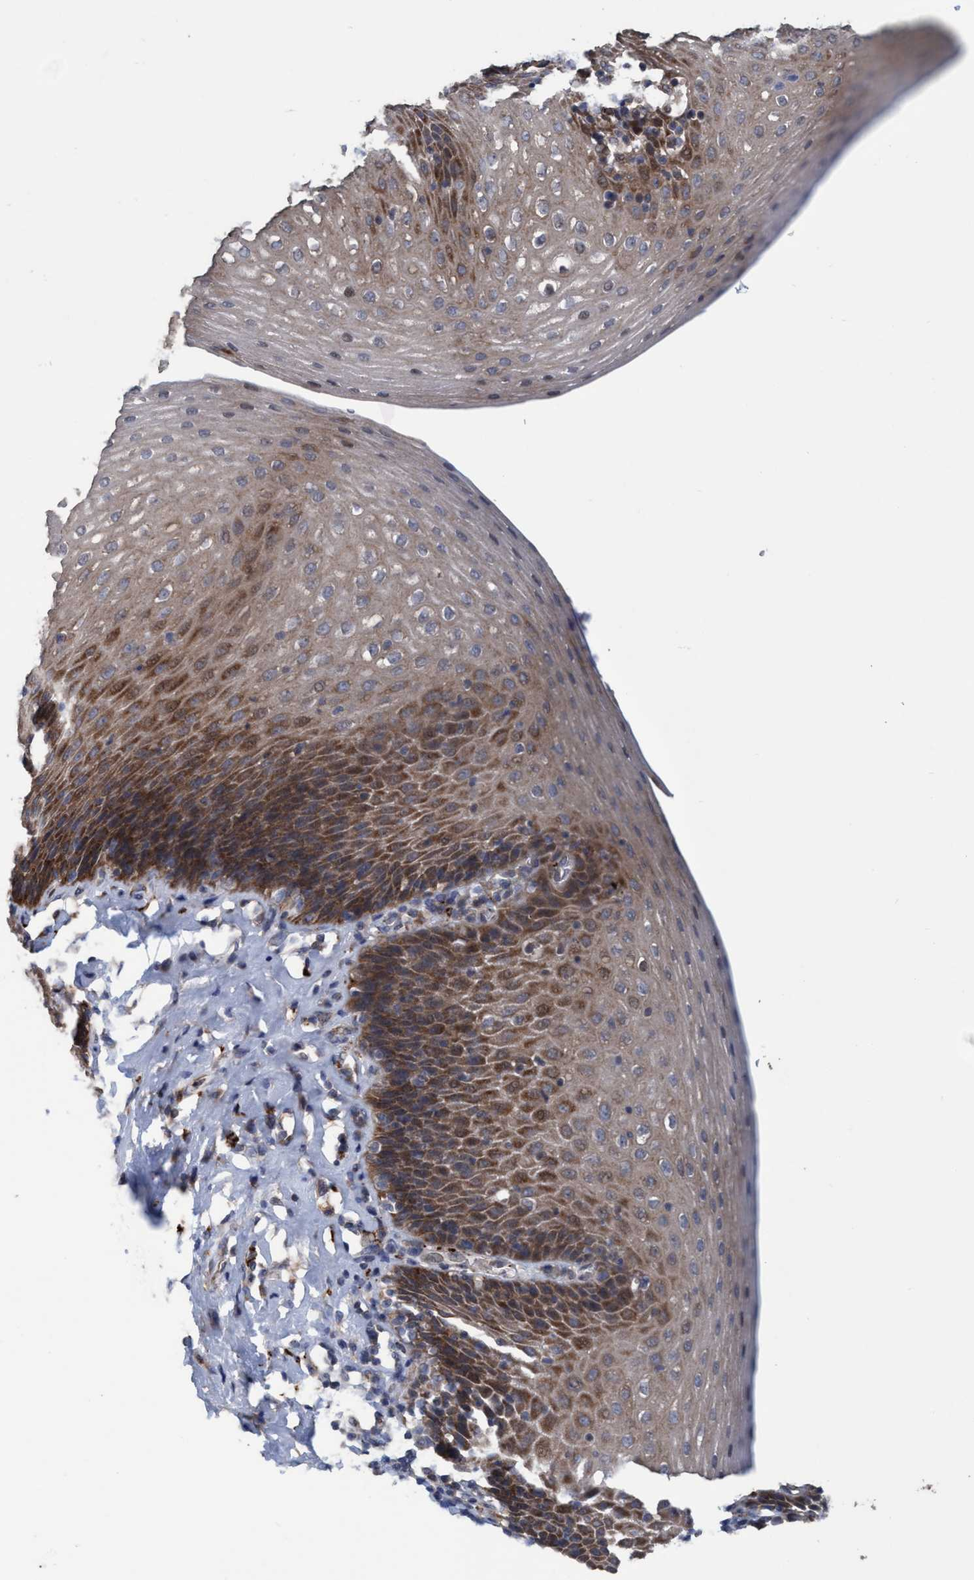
{"staining": {"intensity": "strong", "quantity": "25%-75%", "location": "cytoplasmic/membranous"}, "tissue": "esophagus", "cell_type": "Squamous epithelial cells", "image_type": "normal", "snomed": [{"axis": "morphology", "description": "Normal tissue, NOS"}, {"axis": "topography", "description": "Esophagus"}], "caption": "Immunohistochemistry (DAB) staining of unremarkable esophagus exhibits strong cytoplasmic/membranous protein positivity in about 25%-75% of squamous epithelial cells.", "gene": "BBS9", "patient": {"sex": "female", "age": 61}}